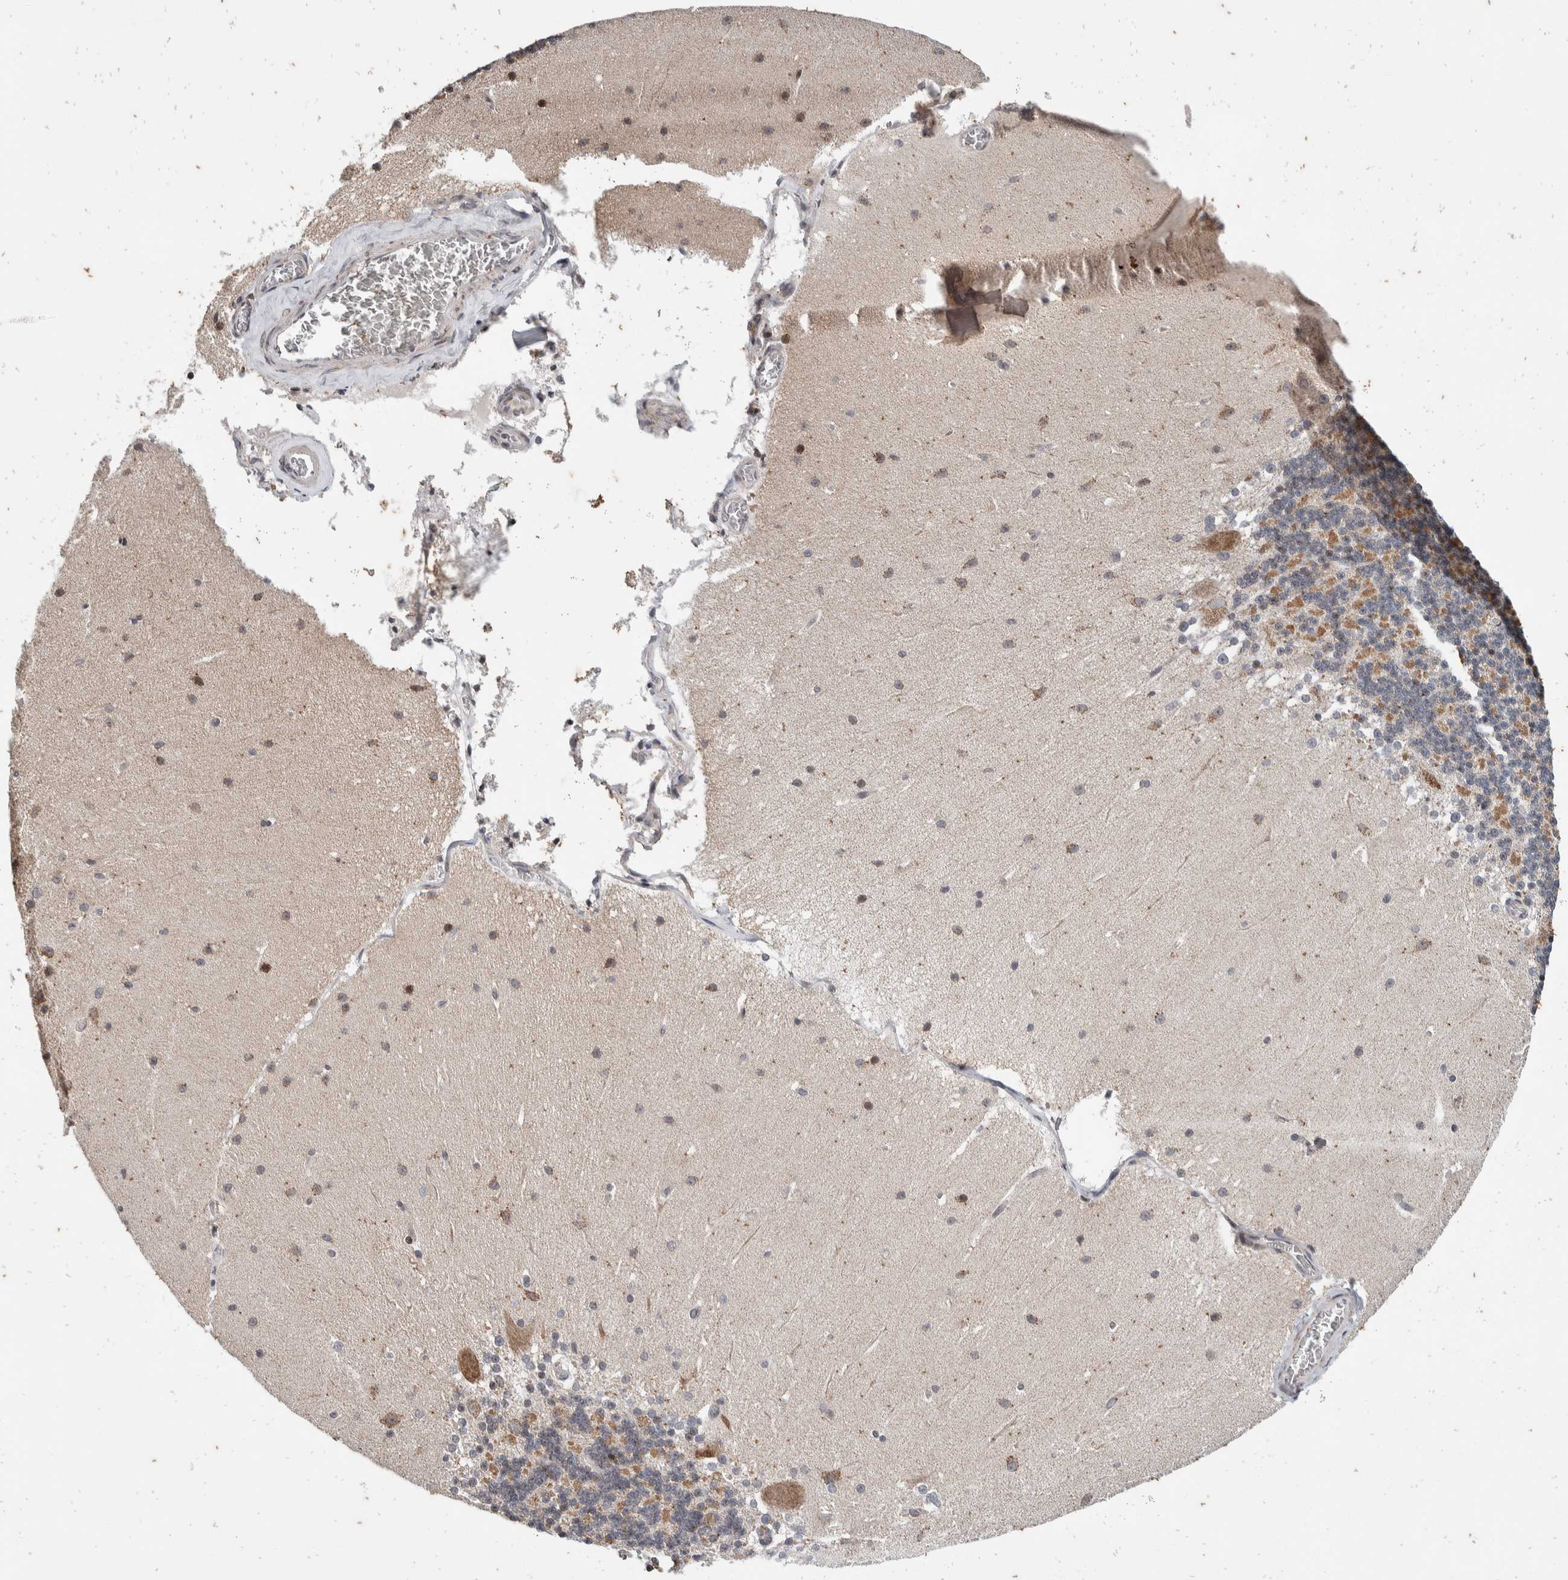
{"staining": {"intensity": "weak", "quantity": "<25%", "location": "nuclear"}, "tissue": "cerebellum", "cell_type": "Cells in granular layer", "image_type": "normal", "snomed": [{"axis": "morphology", "description": "Normal tissue, NOS"}, {"axis": "topography", "description": "Cerebellum"}], "caption": "Cells in granular layer show no significant protein expression in normal cerebellum. (Brightfield microscopy of DAB (3,3'-diaminobenzidine) immunohistochemistry at high magnification).", "gene": "ATXN7L1", "patient": {"sex": "female", "age": 19}}